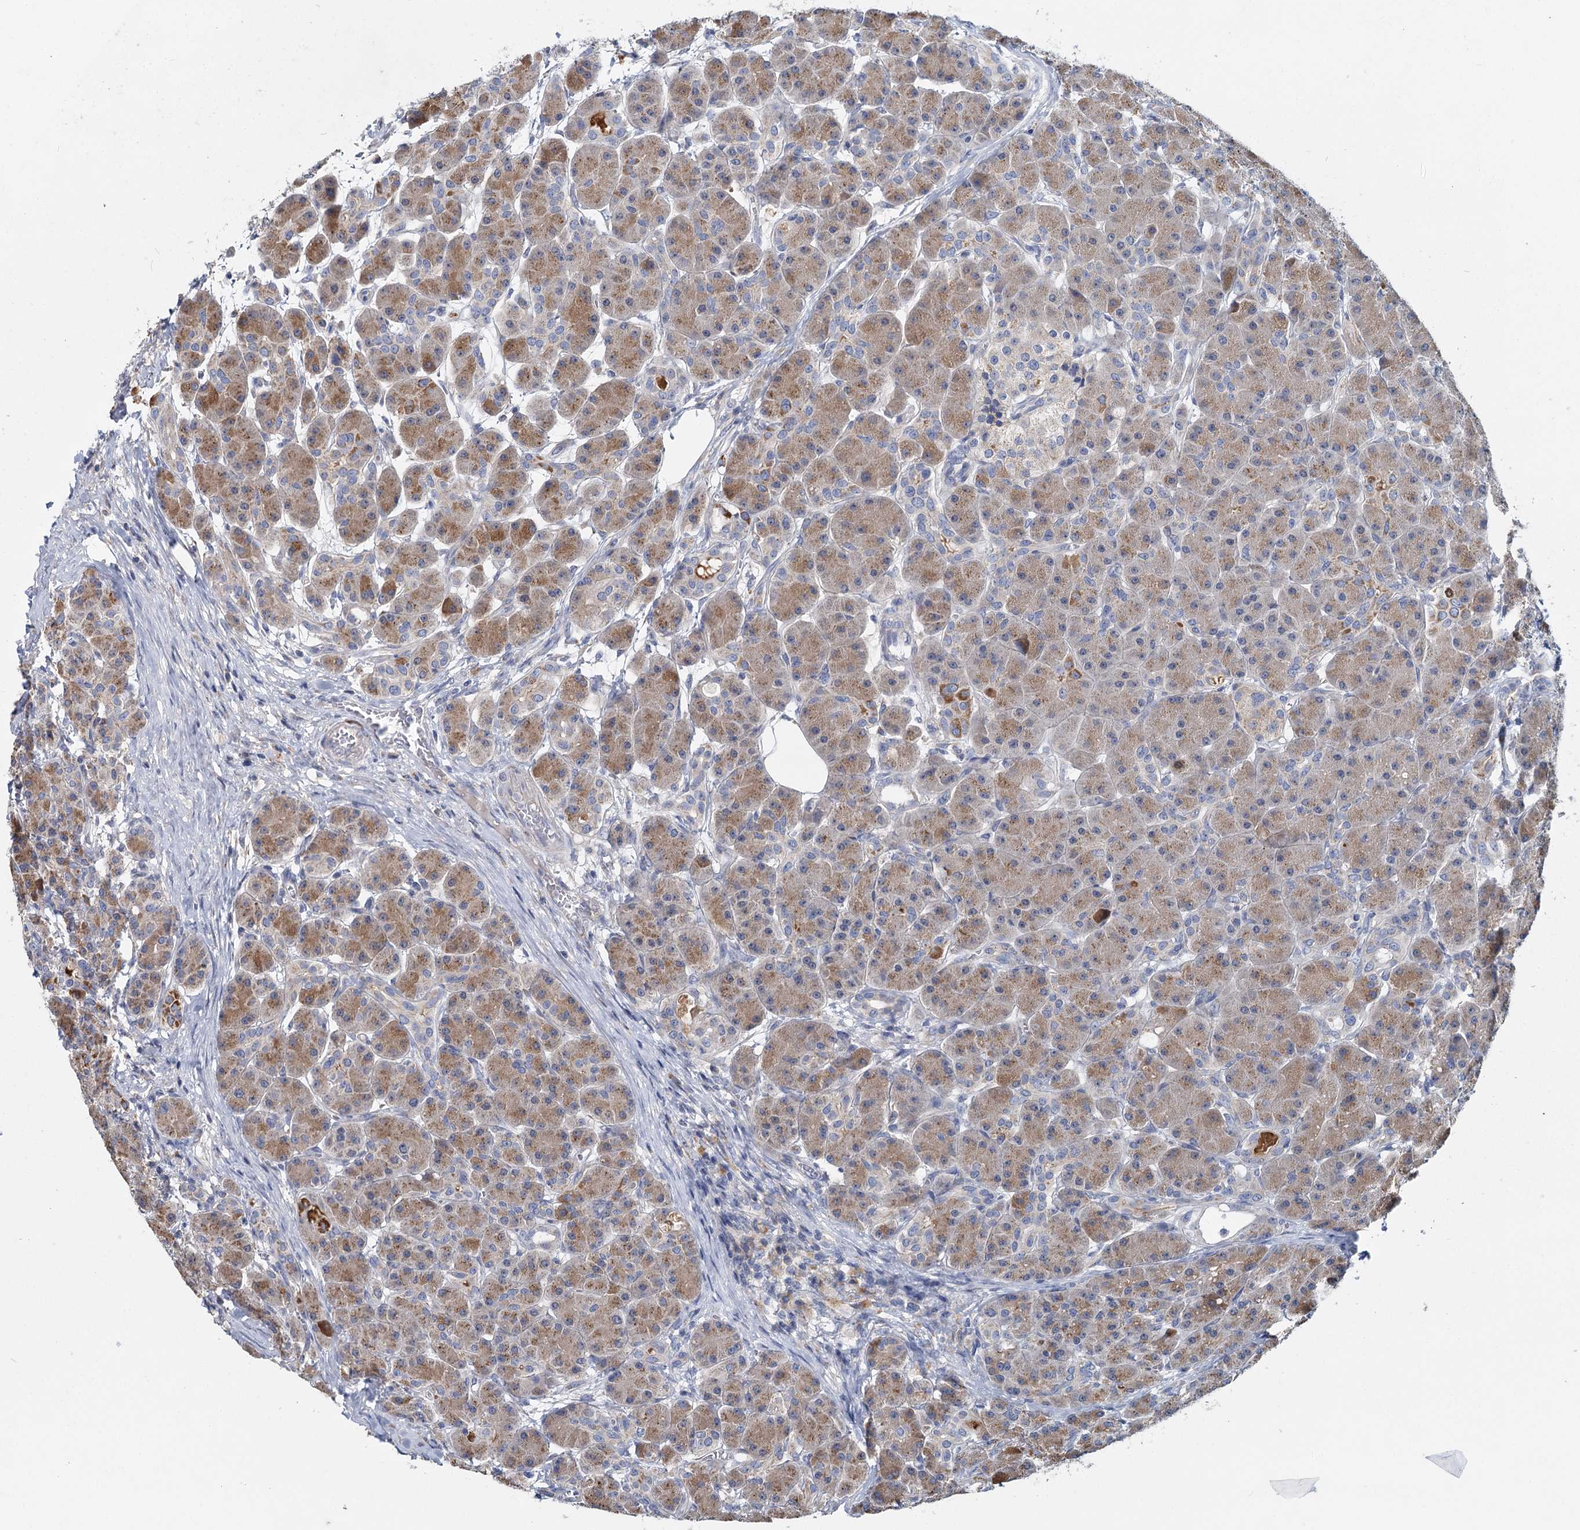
{"staining": {"intensity": "moderate", "quantity": "25%-75%", "location": "cytoplasmic/membranous"}, "tissue": "pancreas", "cell_type": "Exocrine glandular cells", "image_type": "normal", "snomed": [{"axis": "morphology", "description": "Normal tissue, NOS"}, {"axis": "topography", "description": "Pancreas"}], "caption": "This micrograph reveals immunohistochemistry (IHC) staining of unremarkable pancreas, with medium moderate cytoplasmic/membranous staining in approximately 25%-75% of exocrine glandular cells.", "gene": "ANKRD16", "patient": {"sex": "male", "age": 63}}